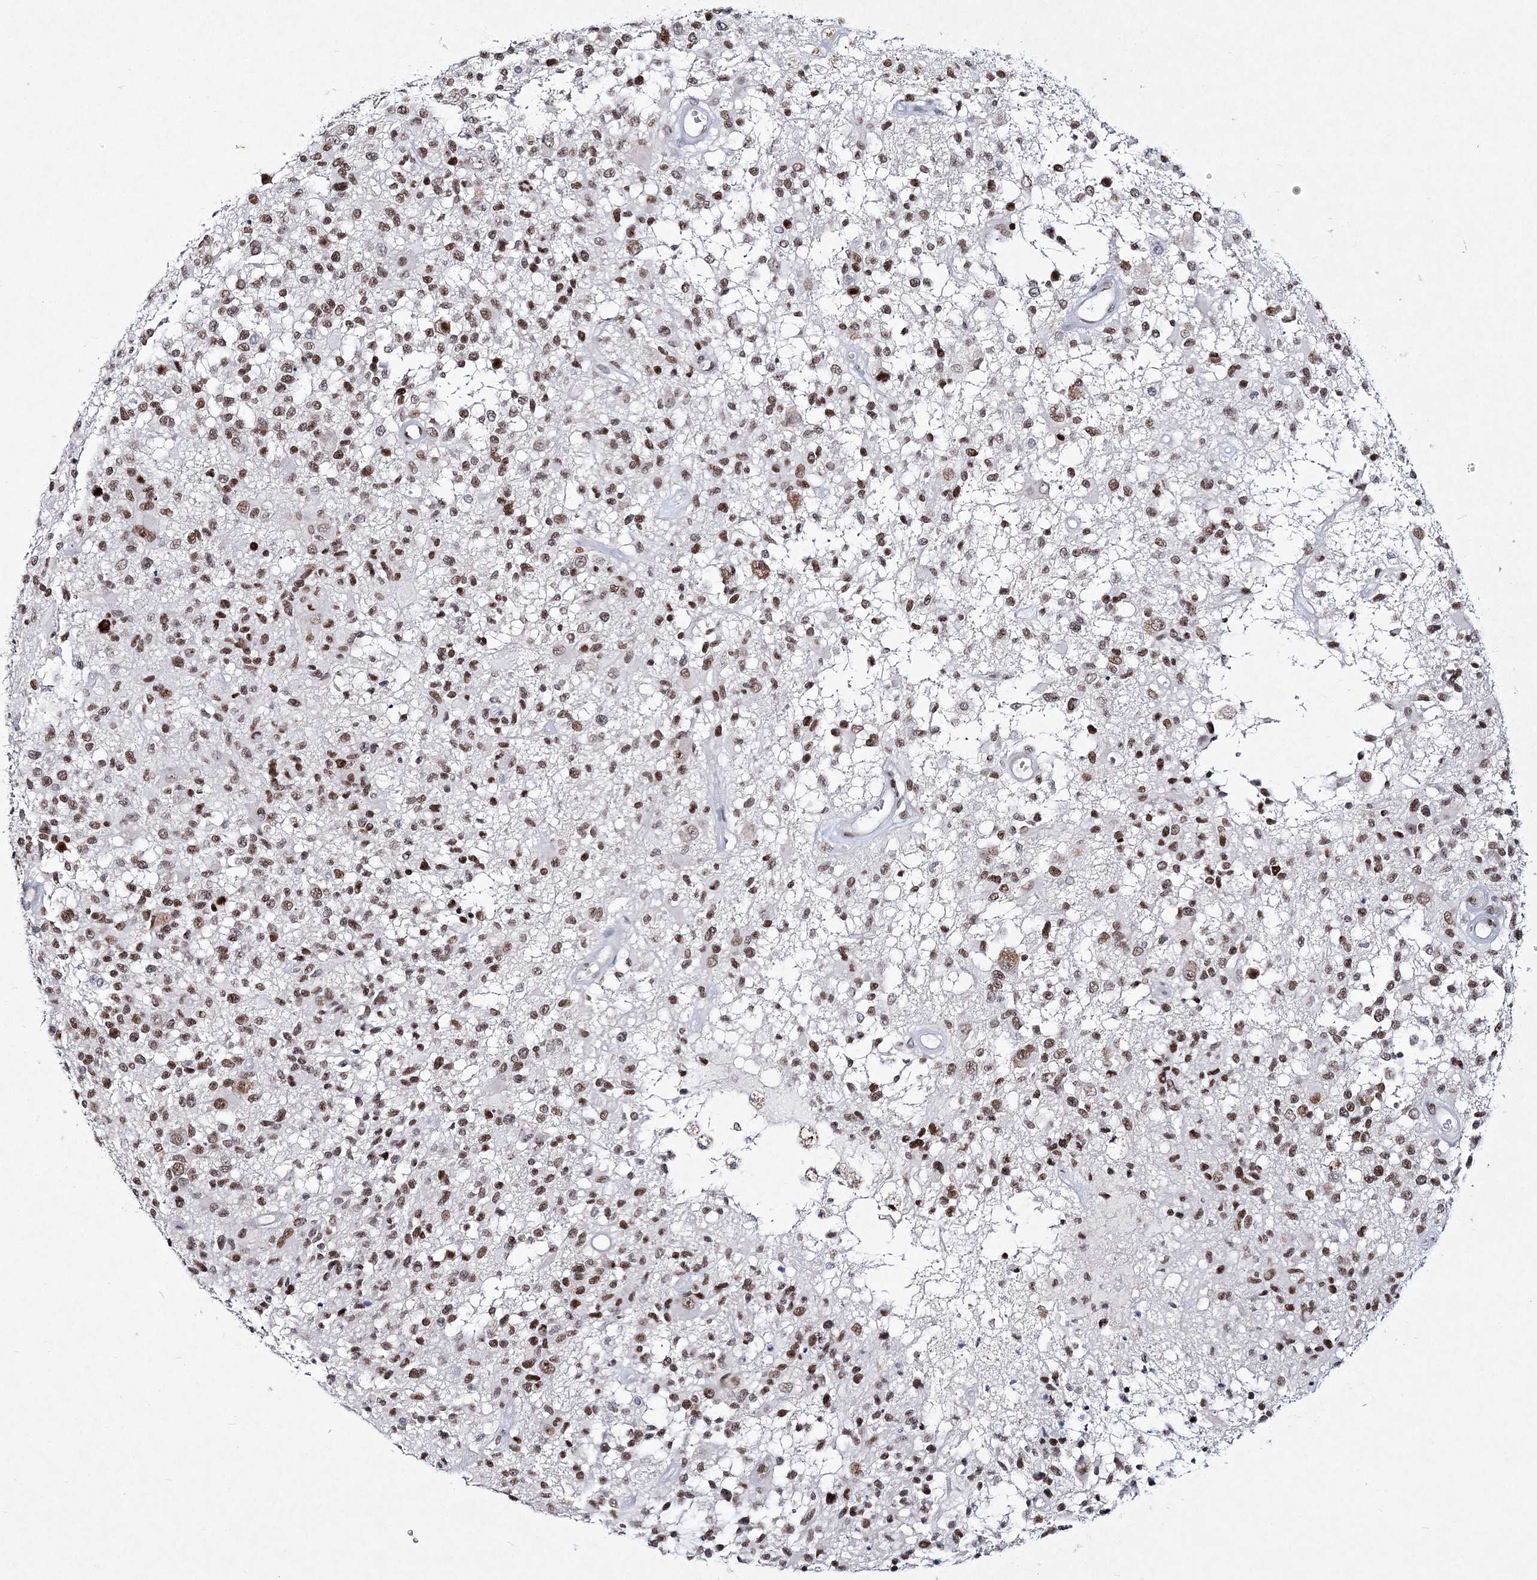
{"staining": {"intensity": "moderate", "quantity": ">75%", "location": "nuclear"}, "tissue": "glioma", "cell_type": "Tumor cells", "image_type": "cancer", "snomed": [{"axis": "morphology", "description": "Glioma, malignant, High grade"}, {"axis": "morphology", "description": "Glioblastoma, NOS"}, {"axis": "topography", "description": "Brain"}], "caption": "A high-resolution photomicrograph shows immunohistochemistry staining of glioblastoma, which shows moderate nuclear staining in about >75% of tumor cells. The staining is performed using DAB (3,3'-diaminobenzidine) brown chromogen to label protein expression. The nuclei are counter-stained blue using hematoxylin.", "gene": "LRRFIP2", "patient": {"sex": "male", "age": 60}}